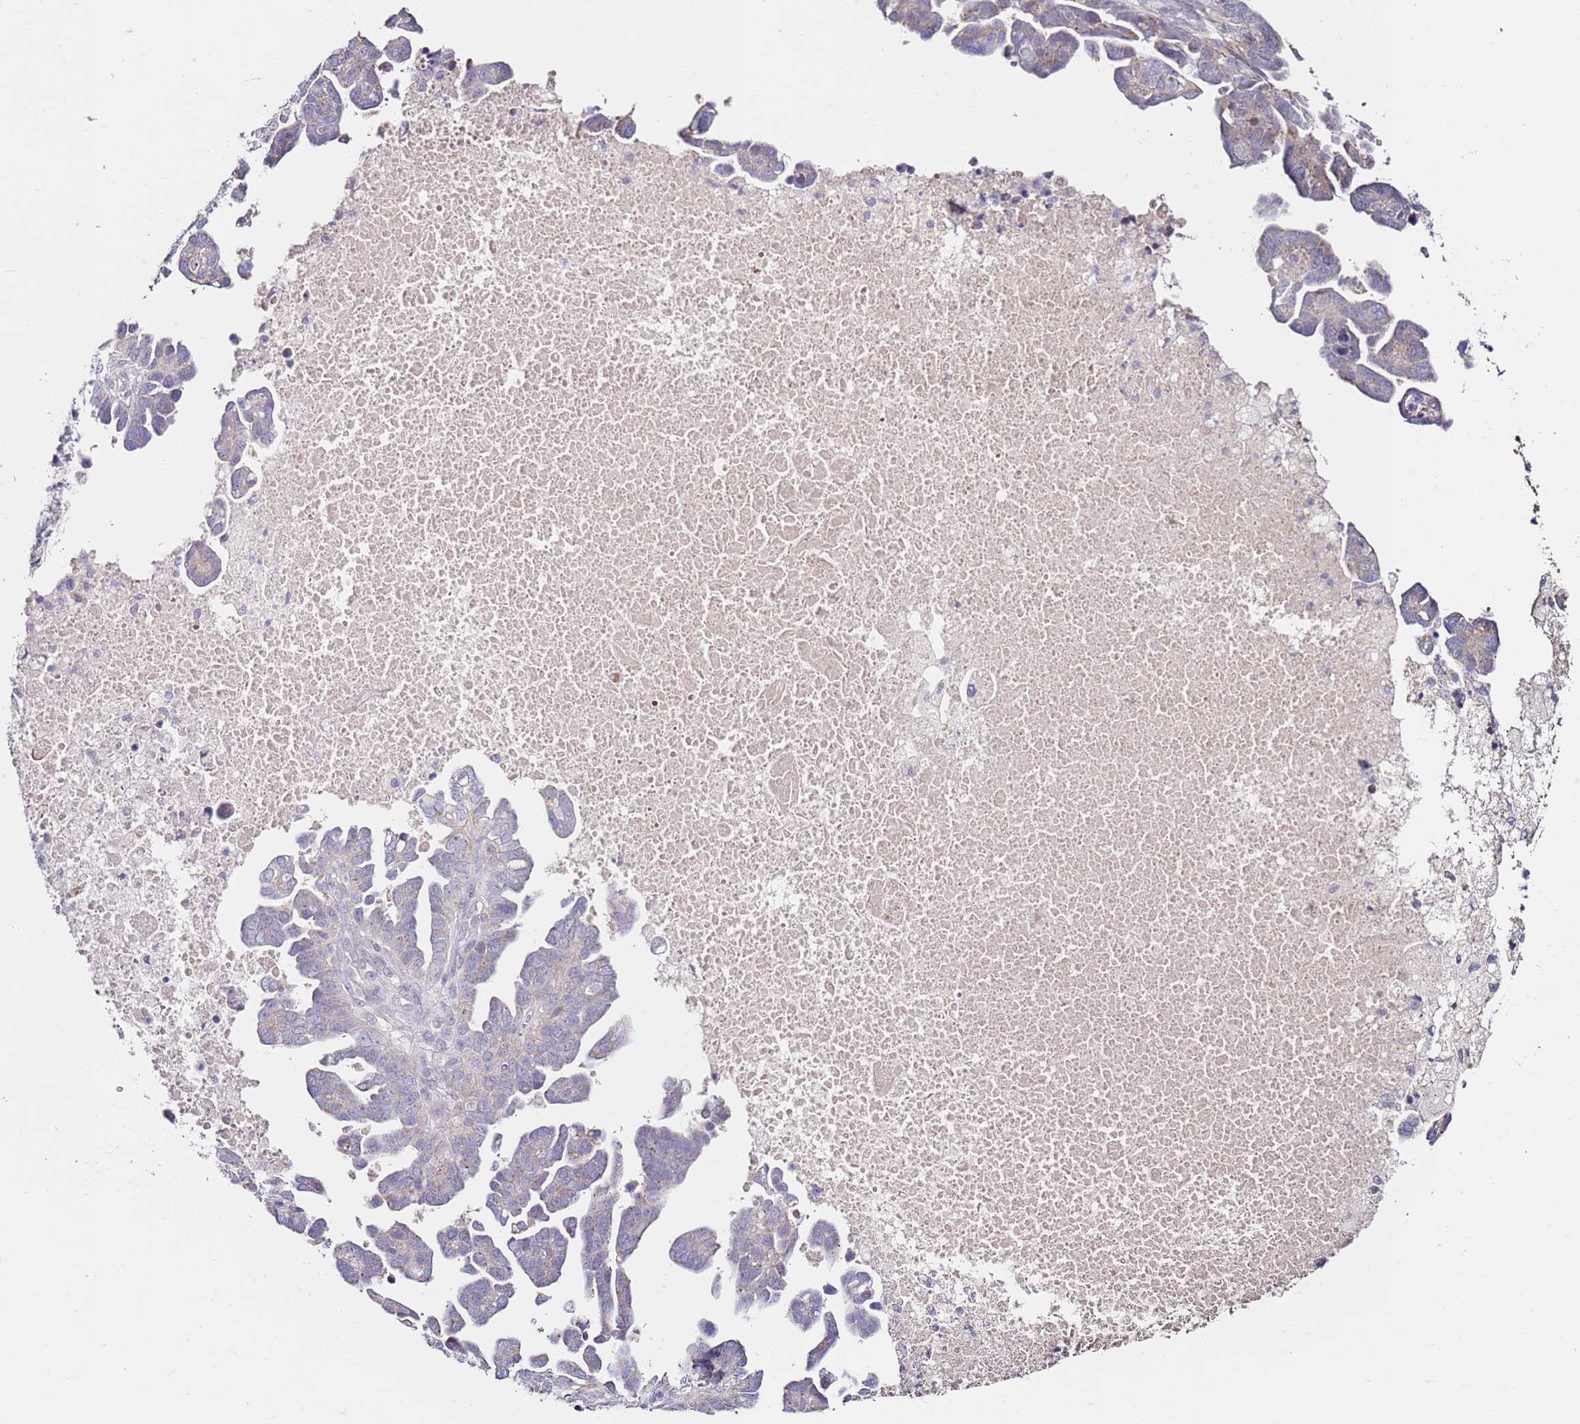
{"staining": {"intensity": "weak", "quantity": "<25%", "location": "cytoplasmic/membranous"}, "tissue": "ovarian cancer", "cell_type": "Tumor cells", "image_type": "cancer", "snomed": [{"axis": "morphology", "description": "Cystadenocarcinoma, serous, NOS"}, {"axis": "topography", "description": "Ovary"}], "caption": "Tumor cells are negative for protein expression in human serous cystadenocarcinoma (ovarian).", "gene": "RARS2", "patient": {"sex": "female", "age": 54}}